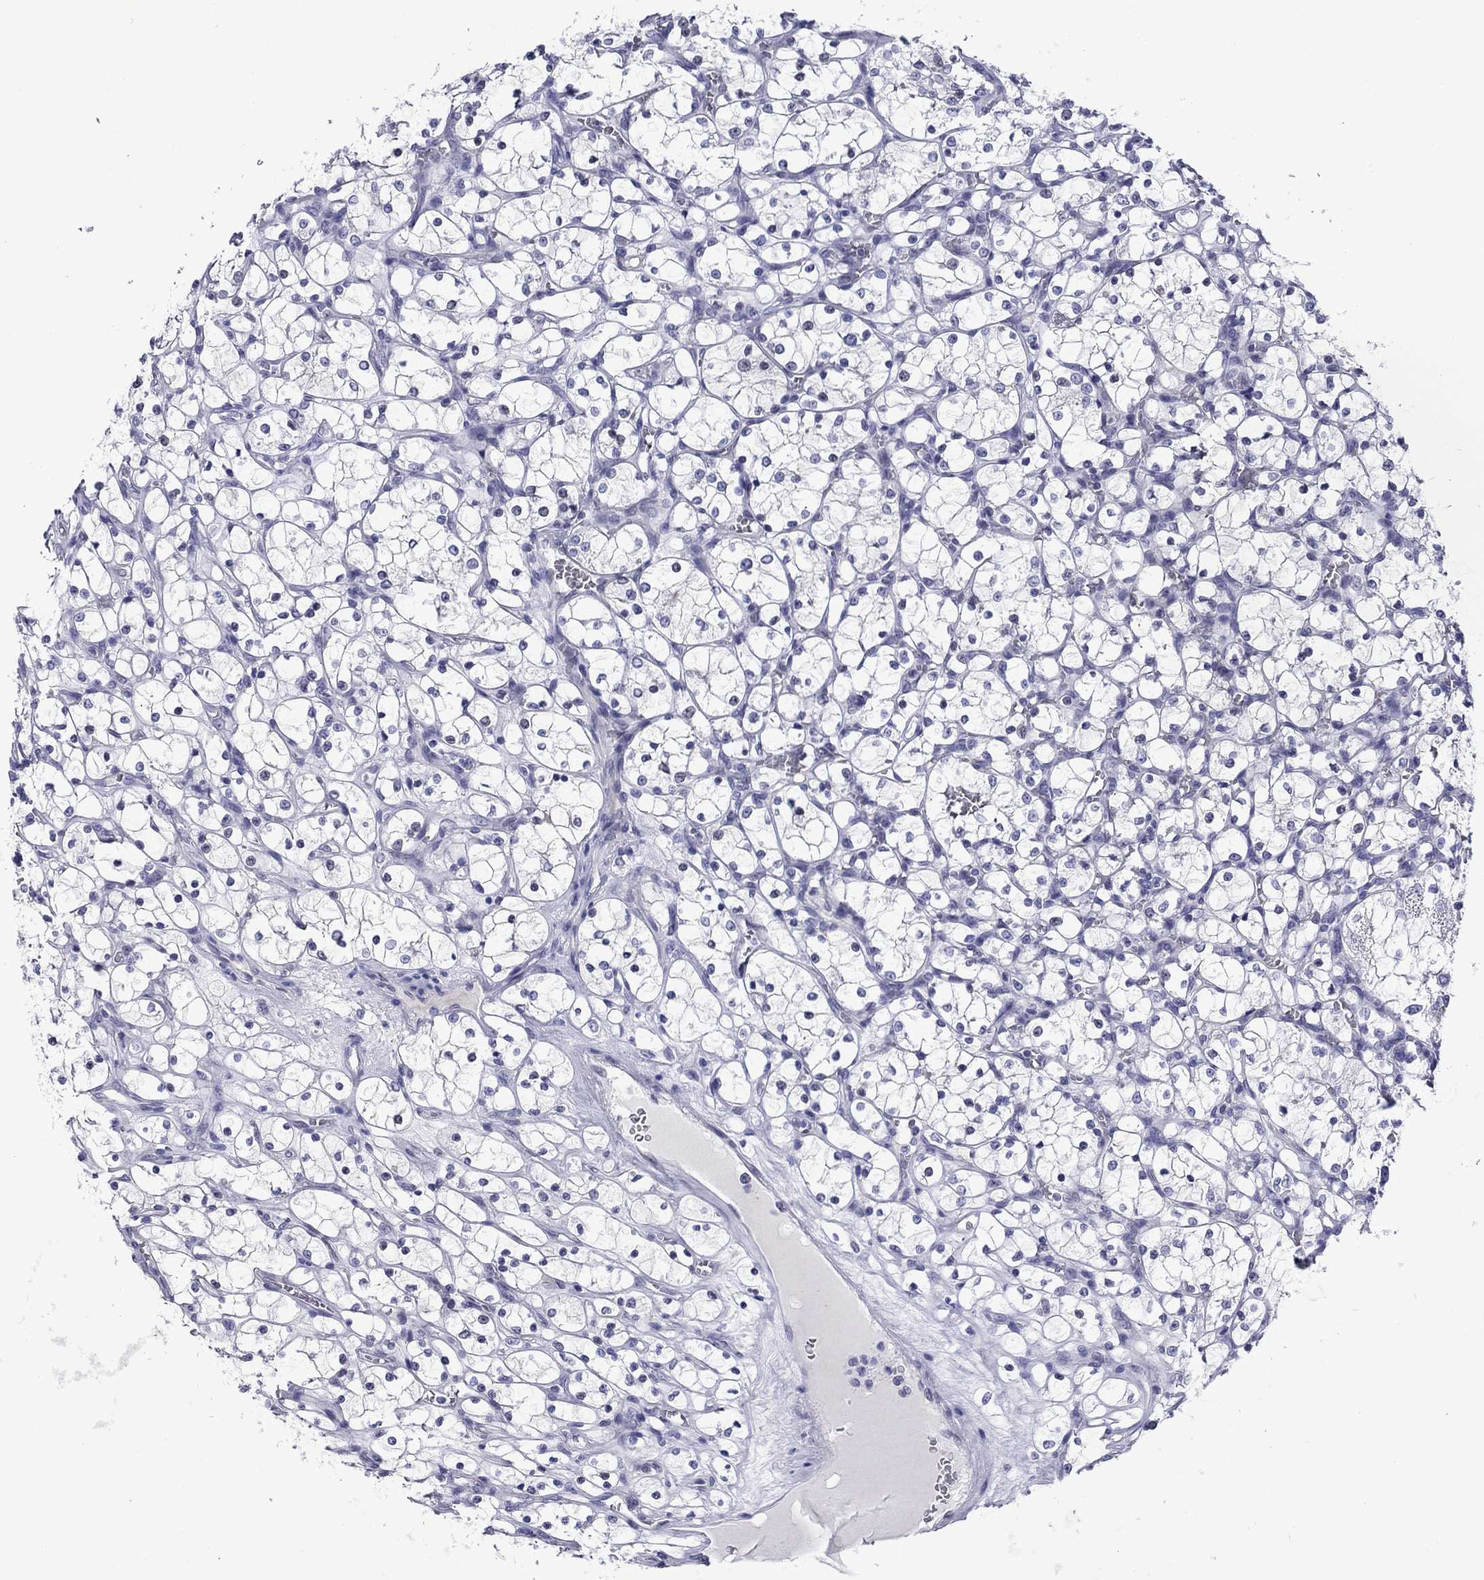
{"staining": {"intensity": "negative", "quantity": "none", "location": "none"}, "tissue": "renal cancer", "cell_type": "Tumor cells", "image_type": "cancer", "snomed": [{"axis": "morphology", "description": "Adenocarcinoma, NOS"}, {"axis": "topography", "description": "Kidney"}], "caption": "Tumor cells are negative for protein expression in human renal cancer.", "gene": "PIWIL1", "patient": {"sex": "female", "age": 69}}